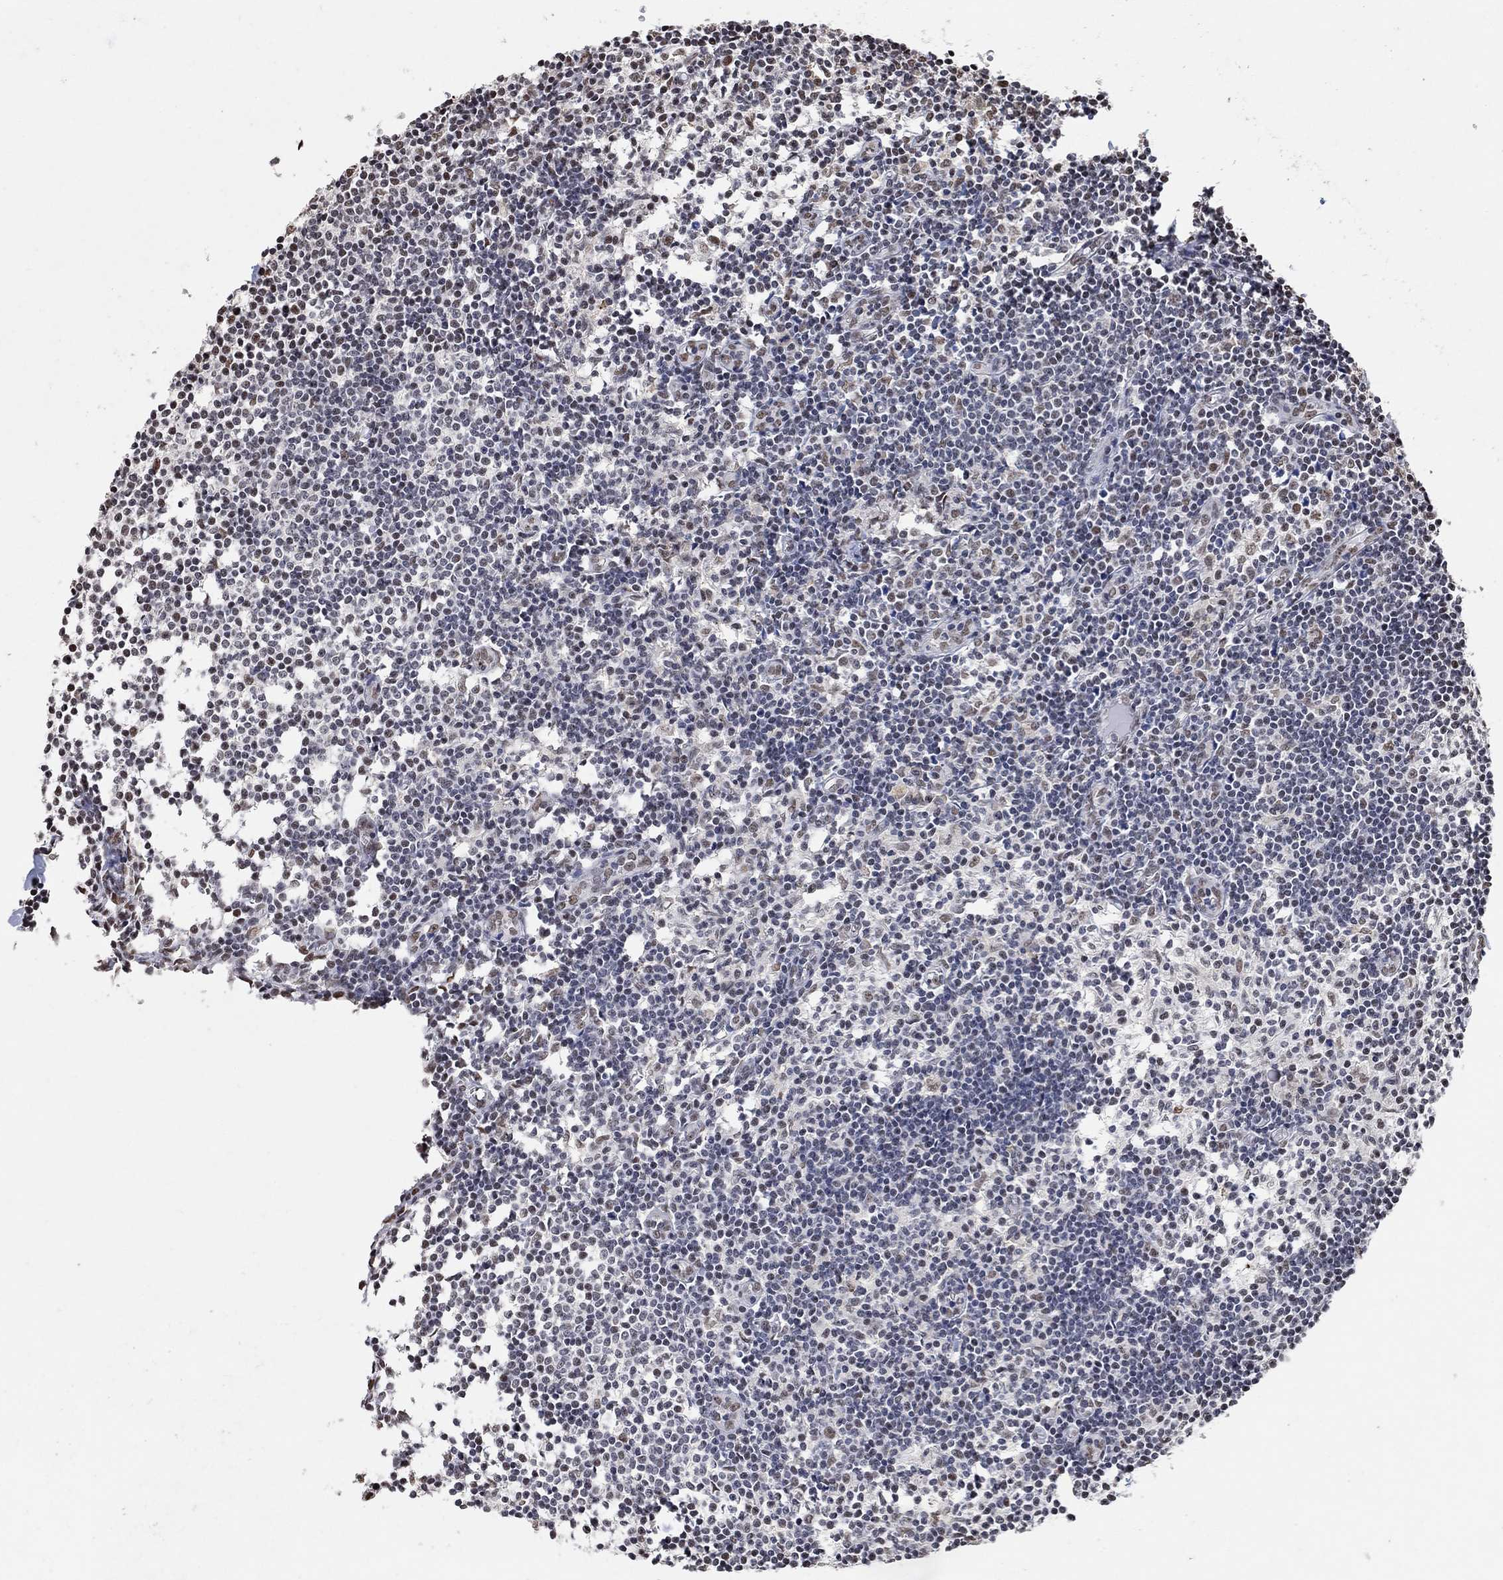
{"staining": {"intensity": "moderate", "quantity": "<25%", "location": "nuclear"}, "tissue": "lymph node", "cell_type": "Non-germinal center cells", "image_type": "normal", "snomed": [{"axis": "morphology", "description": "Normal tissue, NOS"}, {"axis": "topography", "description": "Lymph node"}], "caption": "The immunohistochemical stain shows moderate nuclear positivity in non-germinal center cells of benign lymph node.", "gene": "USP39", "patient": {"sex": "male", "age": 59}}